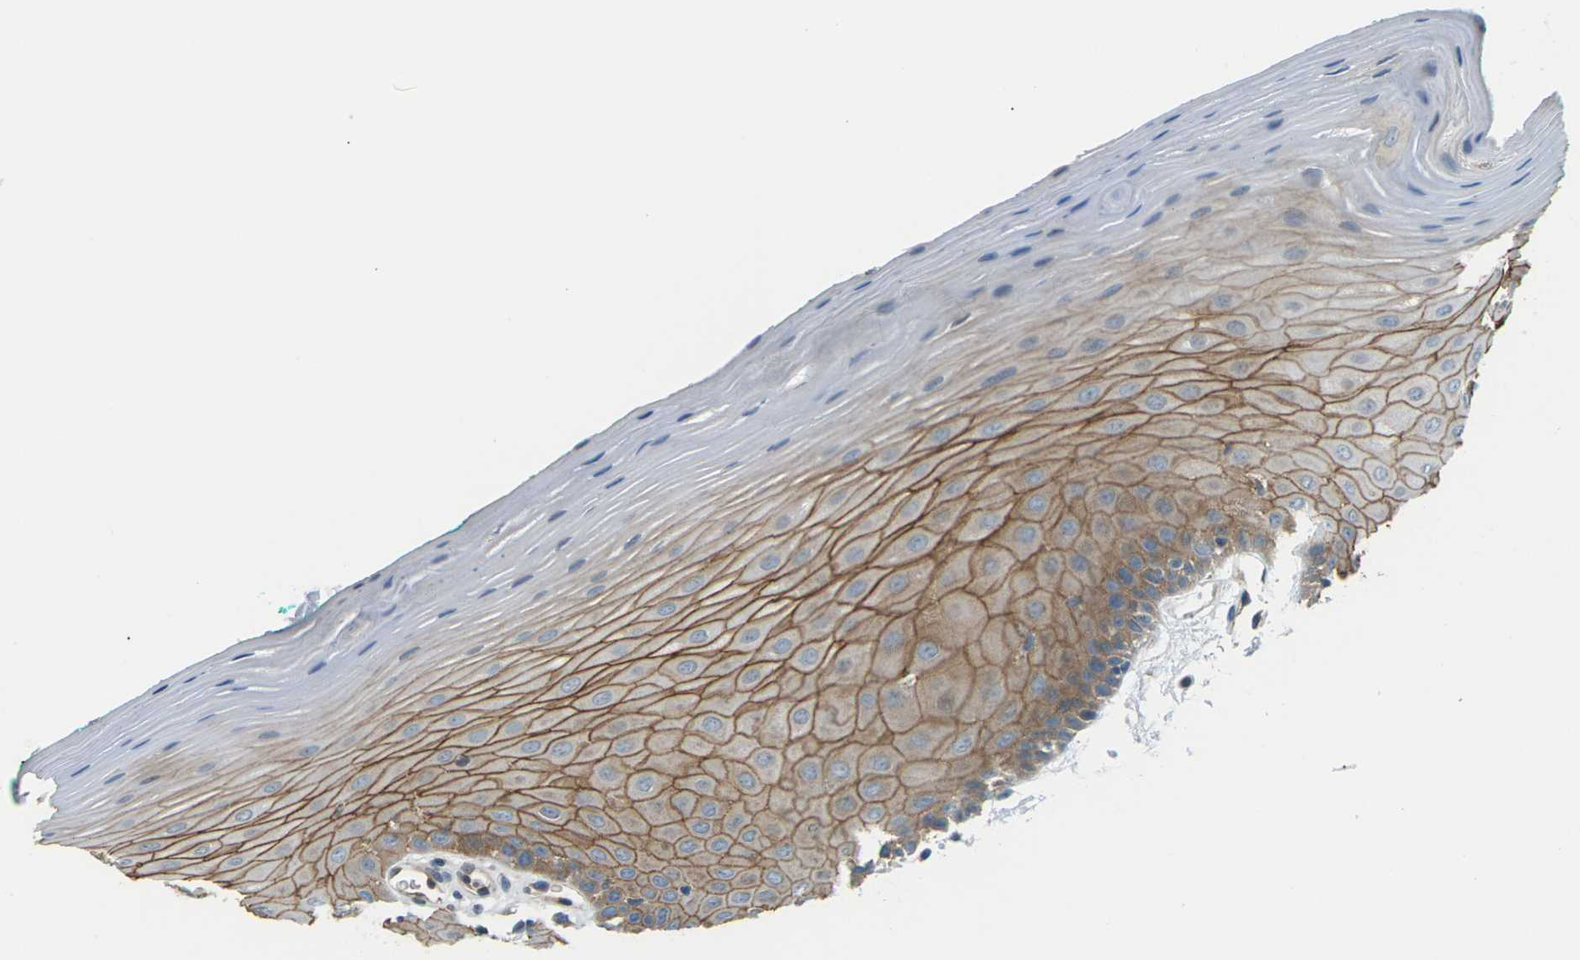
{"staining": {"intensity": "moderate", "quantity": "25%-75%", "location": "cytoplasmic/membranous"}, "tissue": "oral mucosa", "cell_type": "Squamous epithelial cells", "image_type": "normal", "snomed": [{"axis": "morphology", "description": "Normal tissue, NOS"}, {"axis": "topography", "description": "Skeletal muscle"}, {"axis": "topography", "description": "Oral tissue"}], "caption": "The immunohistochemical stain shows moderate cytoplasmic/membranous expression in squamous epithelial cells of normal oral mucosa. The staining is performed using DAB (3,3'-diaminobenzidine) brown chromogen to label protein expression. The nuclei are counter-stained blue using hematoxylin.", "gene": "SLC13A3", "patient": {"sex": "male", "age": 58}}